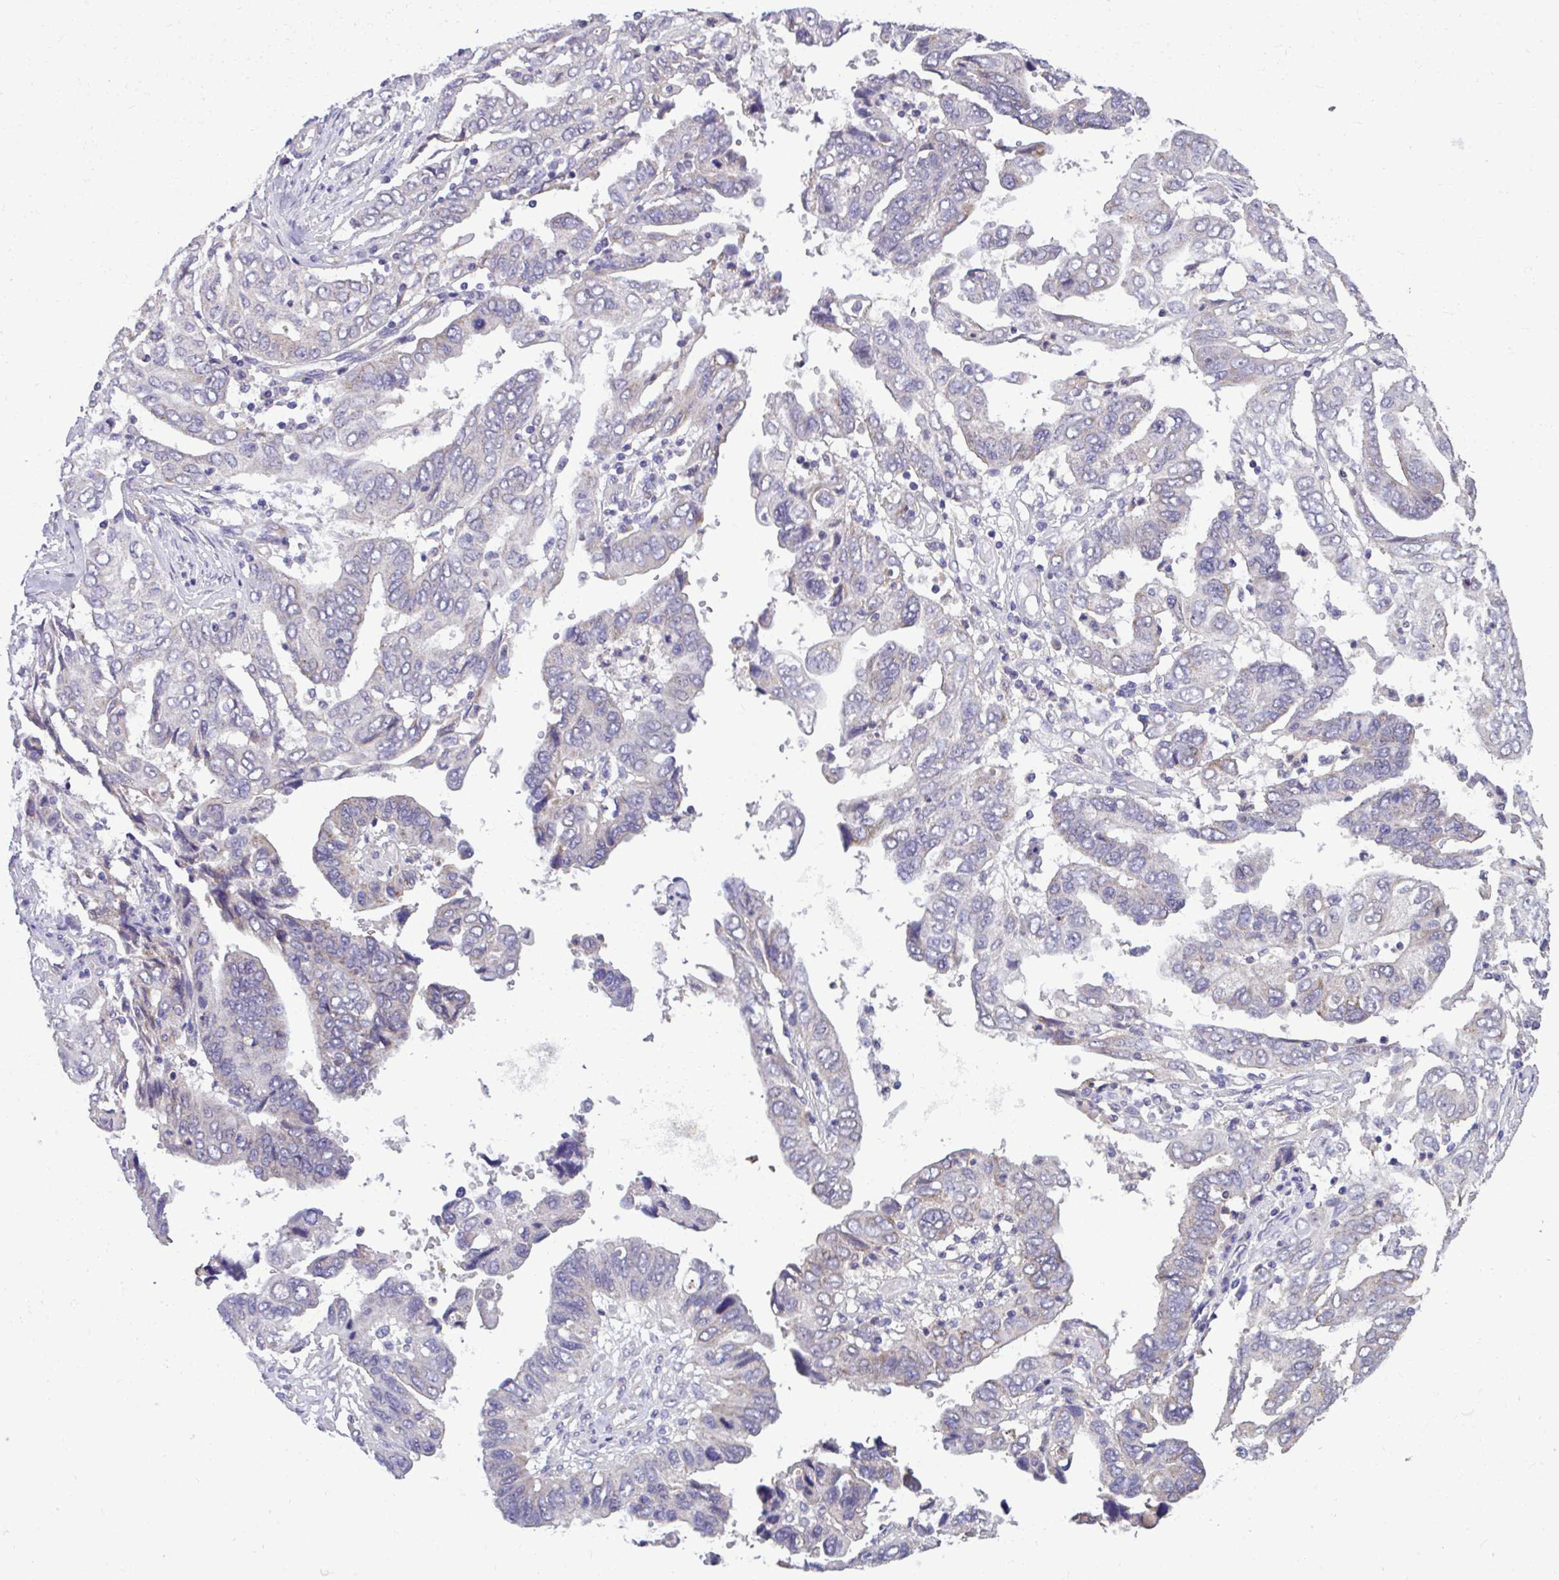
{"staining": {"intensity": "weak", "quantity": "<25%", "location": "cytoplasmic/membranous"}, "tissue": "ovarian cancer", "cell_type": "Tumor cells", "image_type": "cancer", "snomed": [{"axis": "morphology", "description": "Cystadenocarcinoma, serous, NOS"}, {"axis": "topography", "description": "Ovary"}], "caption": "The IHC micrograph has no significant positivity in tumor cells of ovarian cancer tissue.", "gene": "SARS2", "patient": {"sex": "female", "age": 79}}